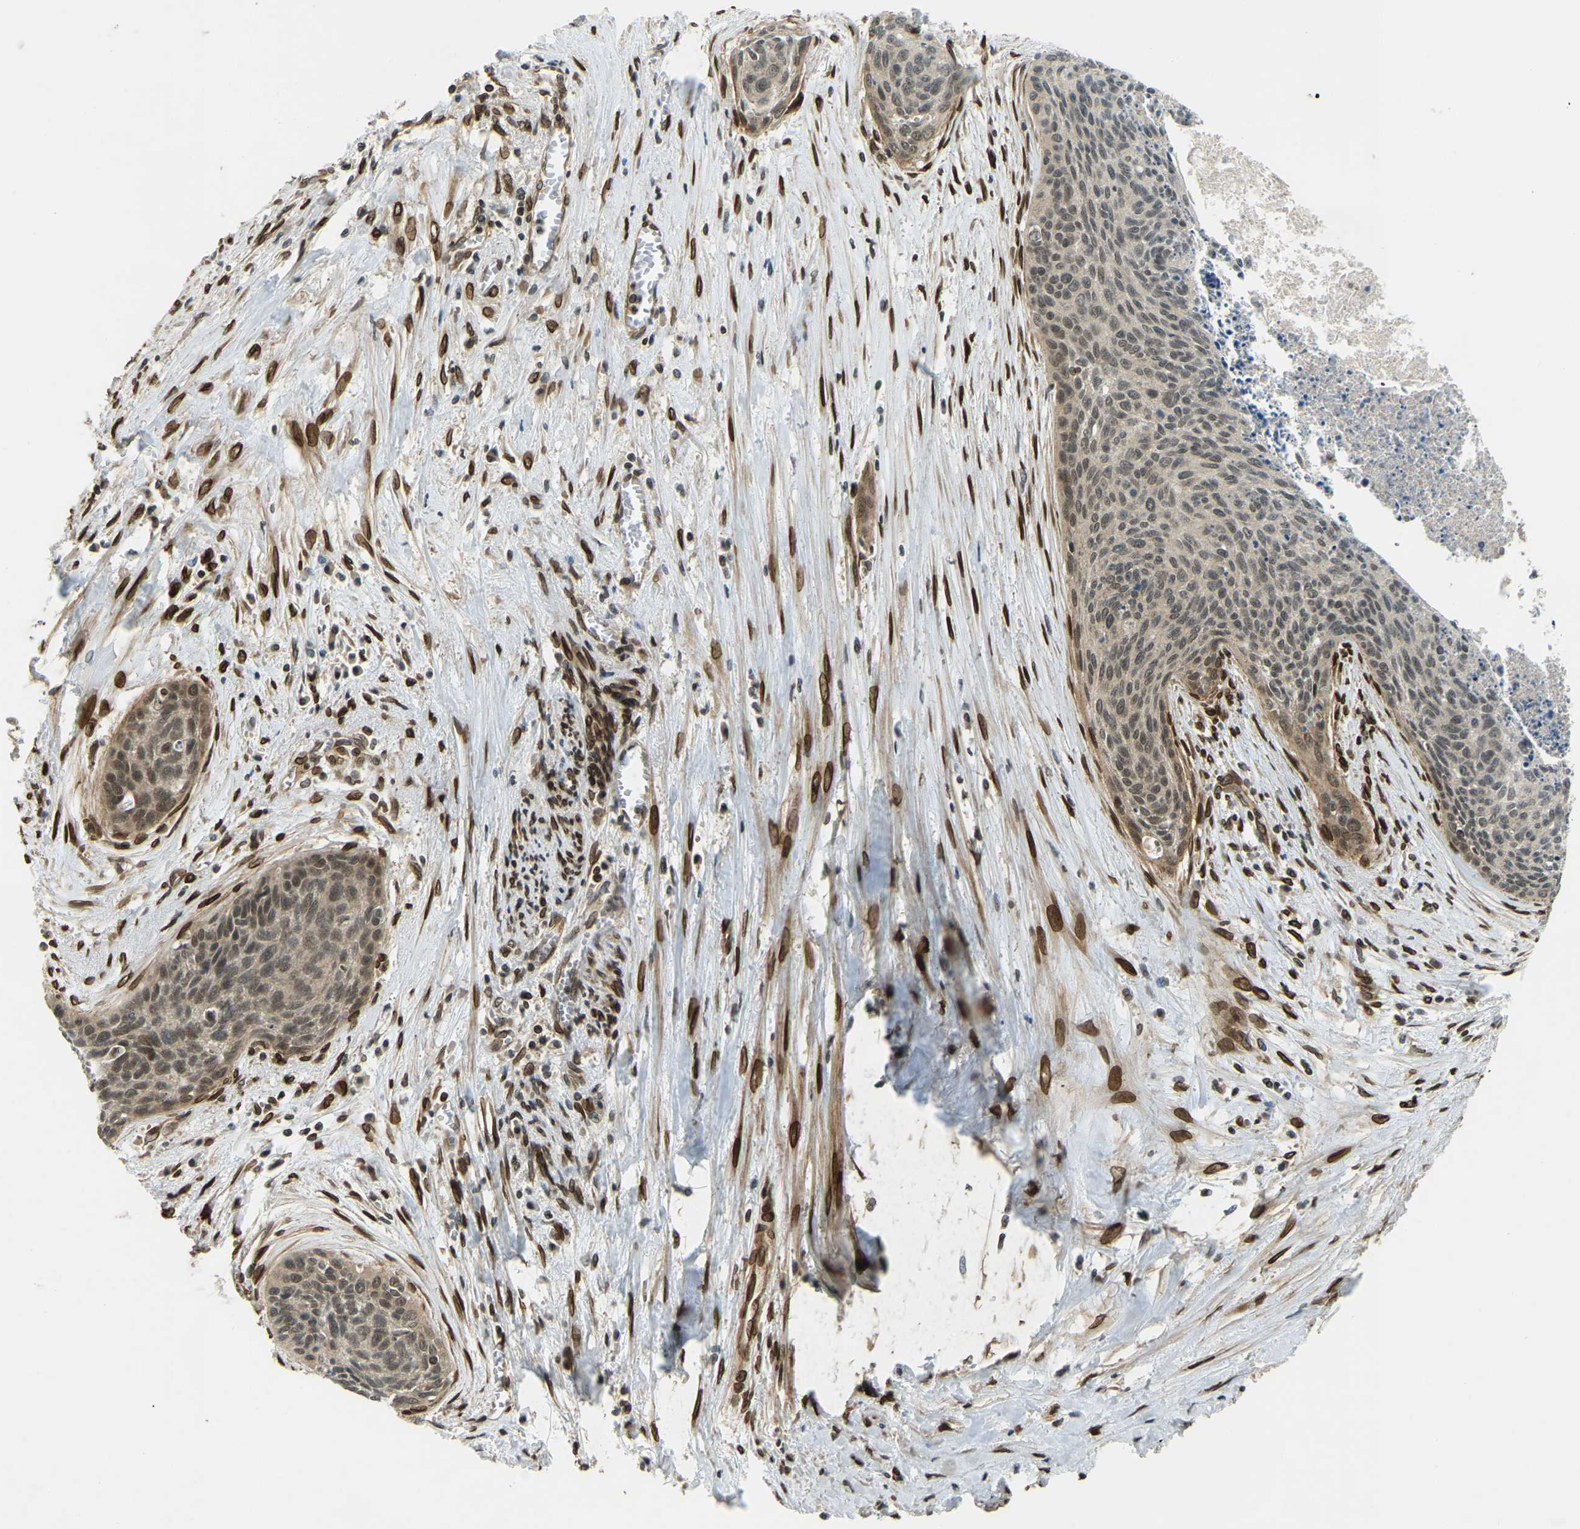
{"staining": {"intensity": "weak", "quantity": "25%-75%", "location": "cytoplasmic/membranous,nuclear"}, "tissue": "cervical cancer", "cell_type": "Tumor cells", "image_type": "cancer", "snomed": [{"axis": "morphology", "description": "Squamous cell carcinoma, NOS"}, {"axis": "topography", "description": "Cervix"}], "caption": "Protein expression analysis of human cervical cancer reveals weak cytoplasmic/membranous and nuclear positivity in approximately 25%-75% of tumor cells. The staining was performed using DAB, with brown indicating positive protein expression. Nuclei are stained blue with hematoxylin.", "gene": "SYNE1", "patient": {"sex": "female", "age": 55}}